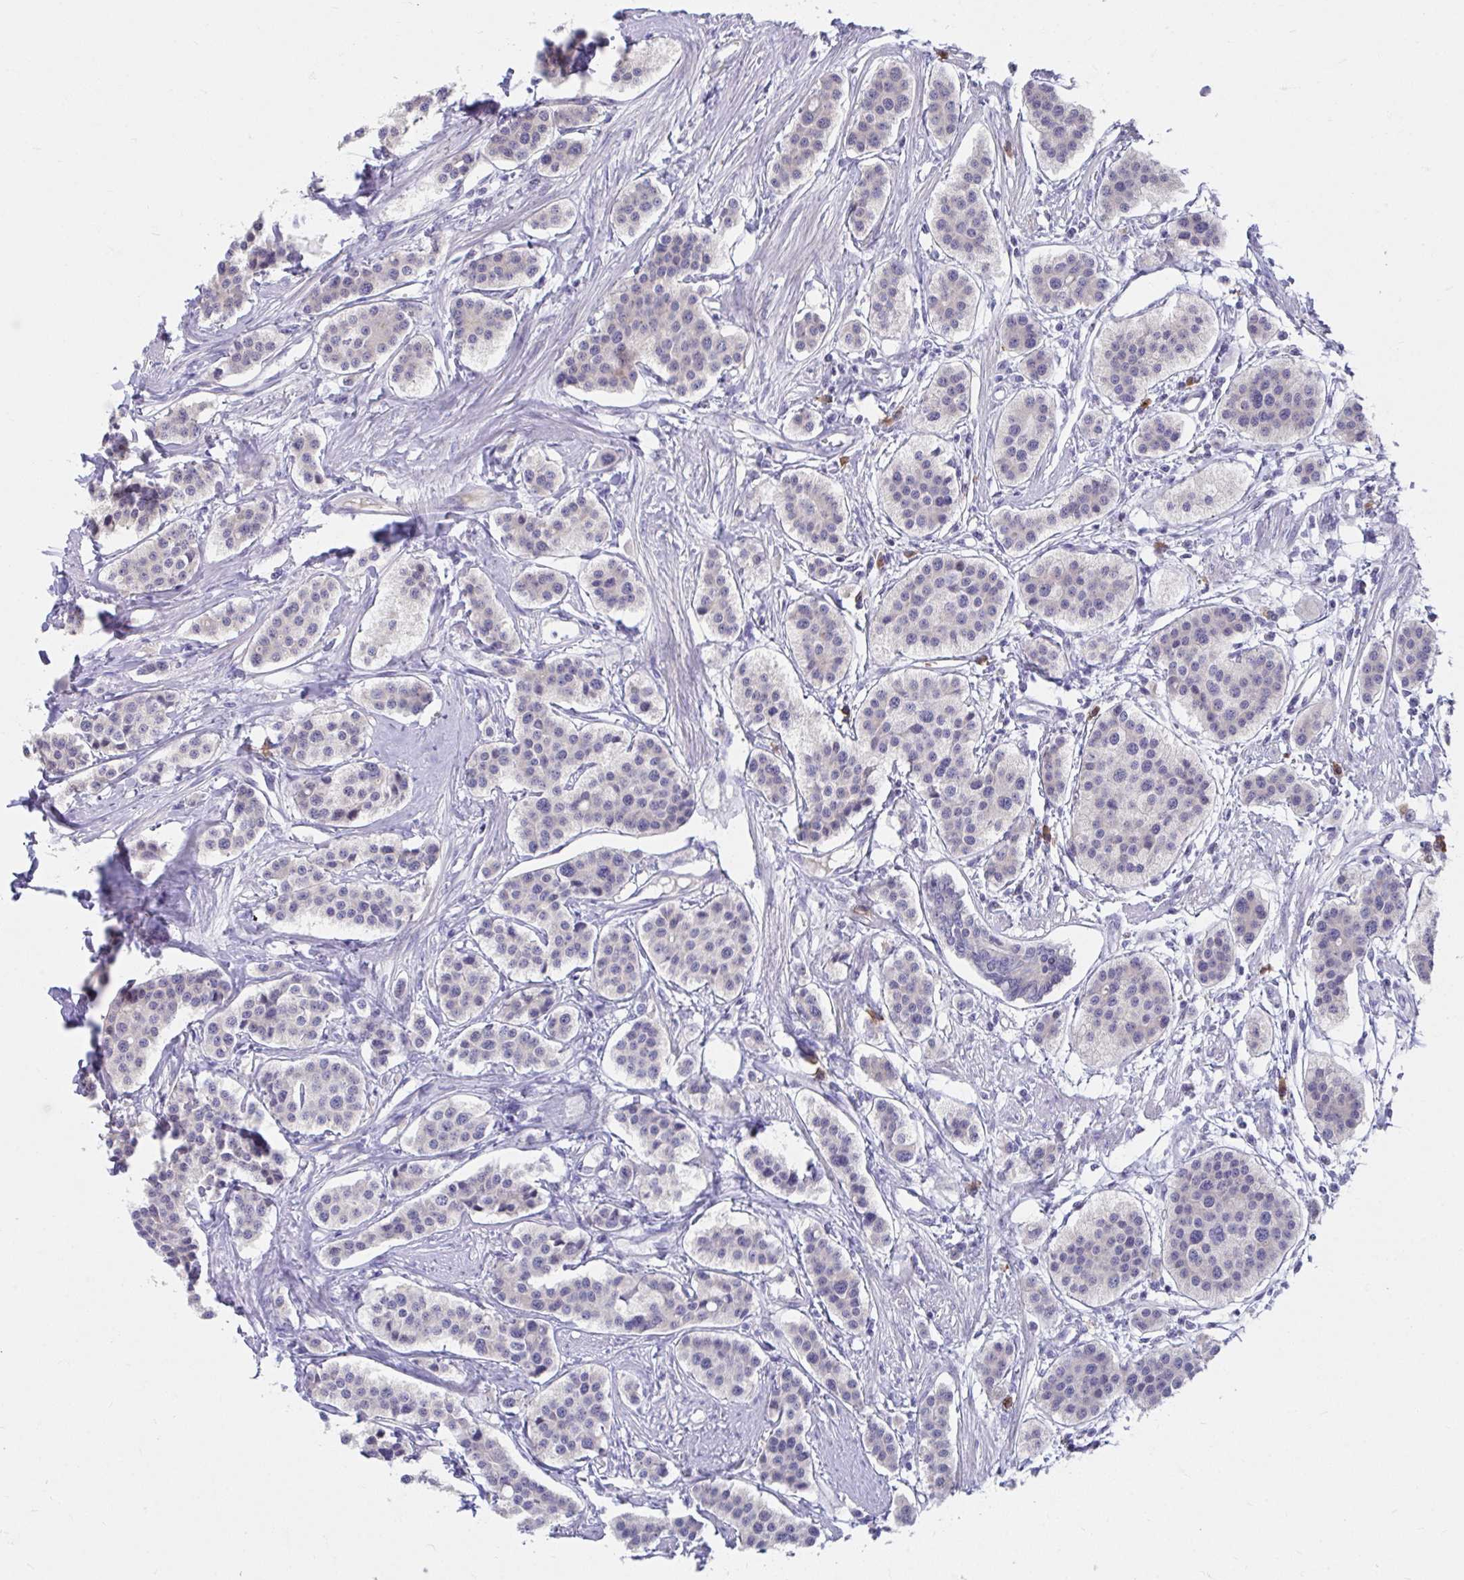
{"staining": {"intensity": "negative", "quantity": "none", "location": "none"}, "tissue": "carcinoid", "cell_type": "Tumor cells", "image_type": "cancer", "snomed": [{"axis": "morphology", "description": "Carcinoid, malignant, NOS"}, {"axis": "topography", "description": "Small intestine"}], "caption": "Micrograph shows no protein positivity in tumor cells of carcinoid tissue.", "gene": "SLAMF7", "patient": {"sex": "male", "age": 60}}